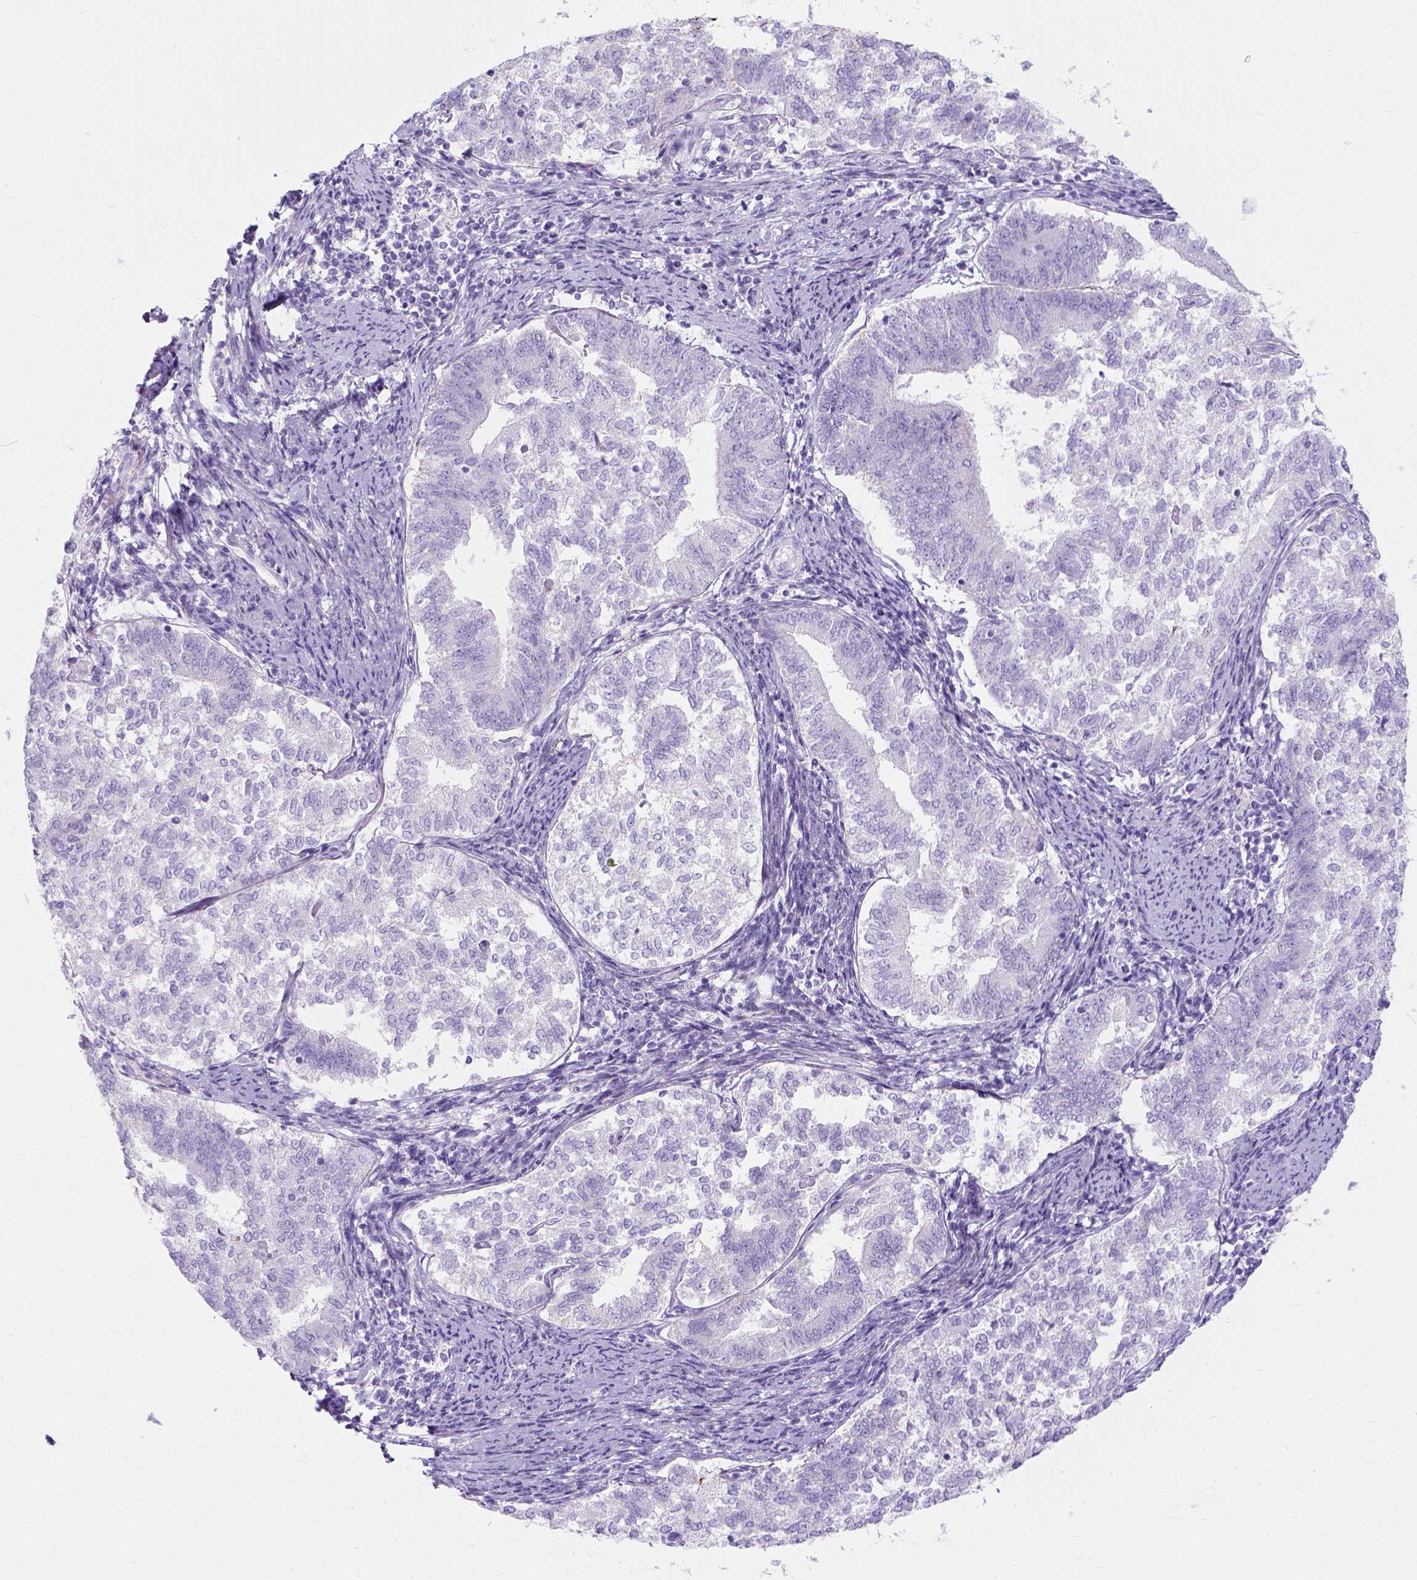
{"staining": {"intensity": "negative", "quantity": "none", "location": "none"}, "tissue": "endometrial cancer", "cell_type": "Tumor cells", "image_type": "cancer", "snomed": [{"axis": "morphology", "description": "Adenocarcinoma, NOS"}, {"axis": "topography", "description": "Endometrium"}], "caption": "There is no significant staining in tumor cells of endometrial cancer (adenocarcinoma).", "gene": "MYH15", "patient": {"sex": "female", "age": 65}}